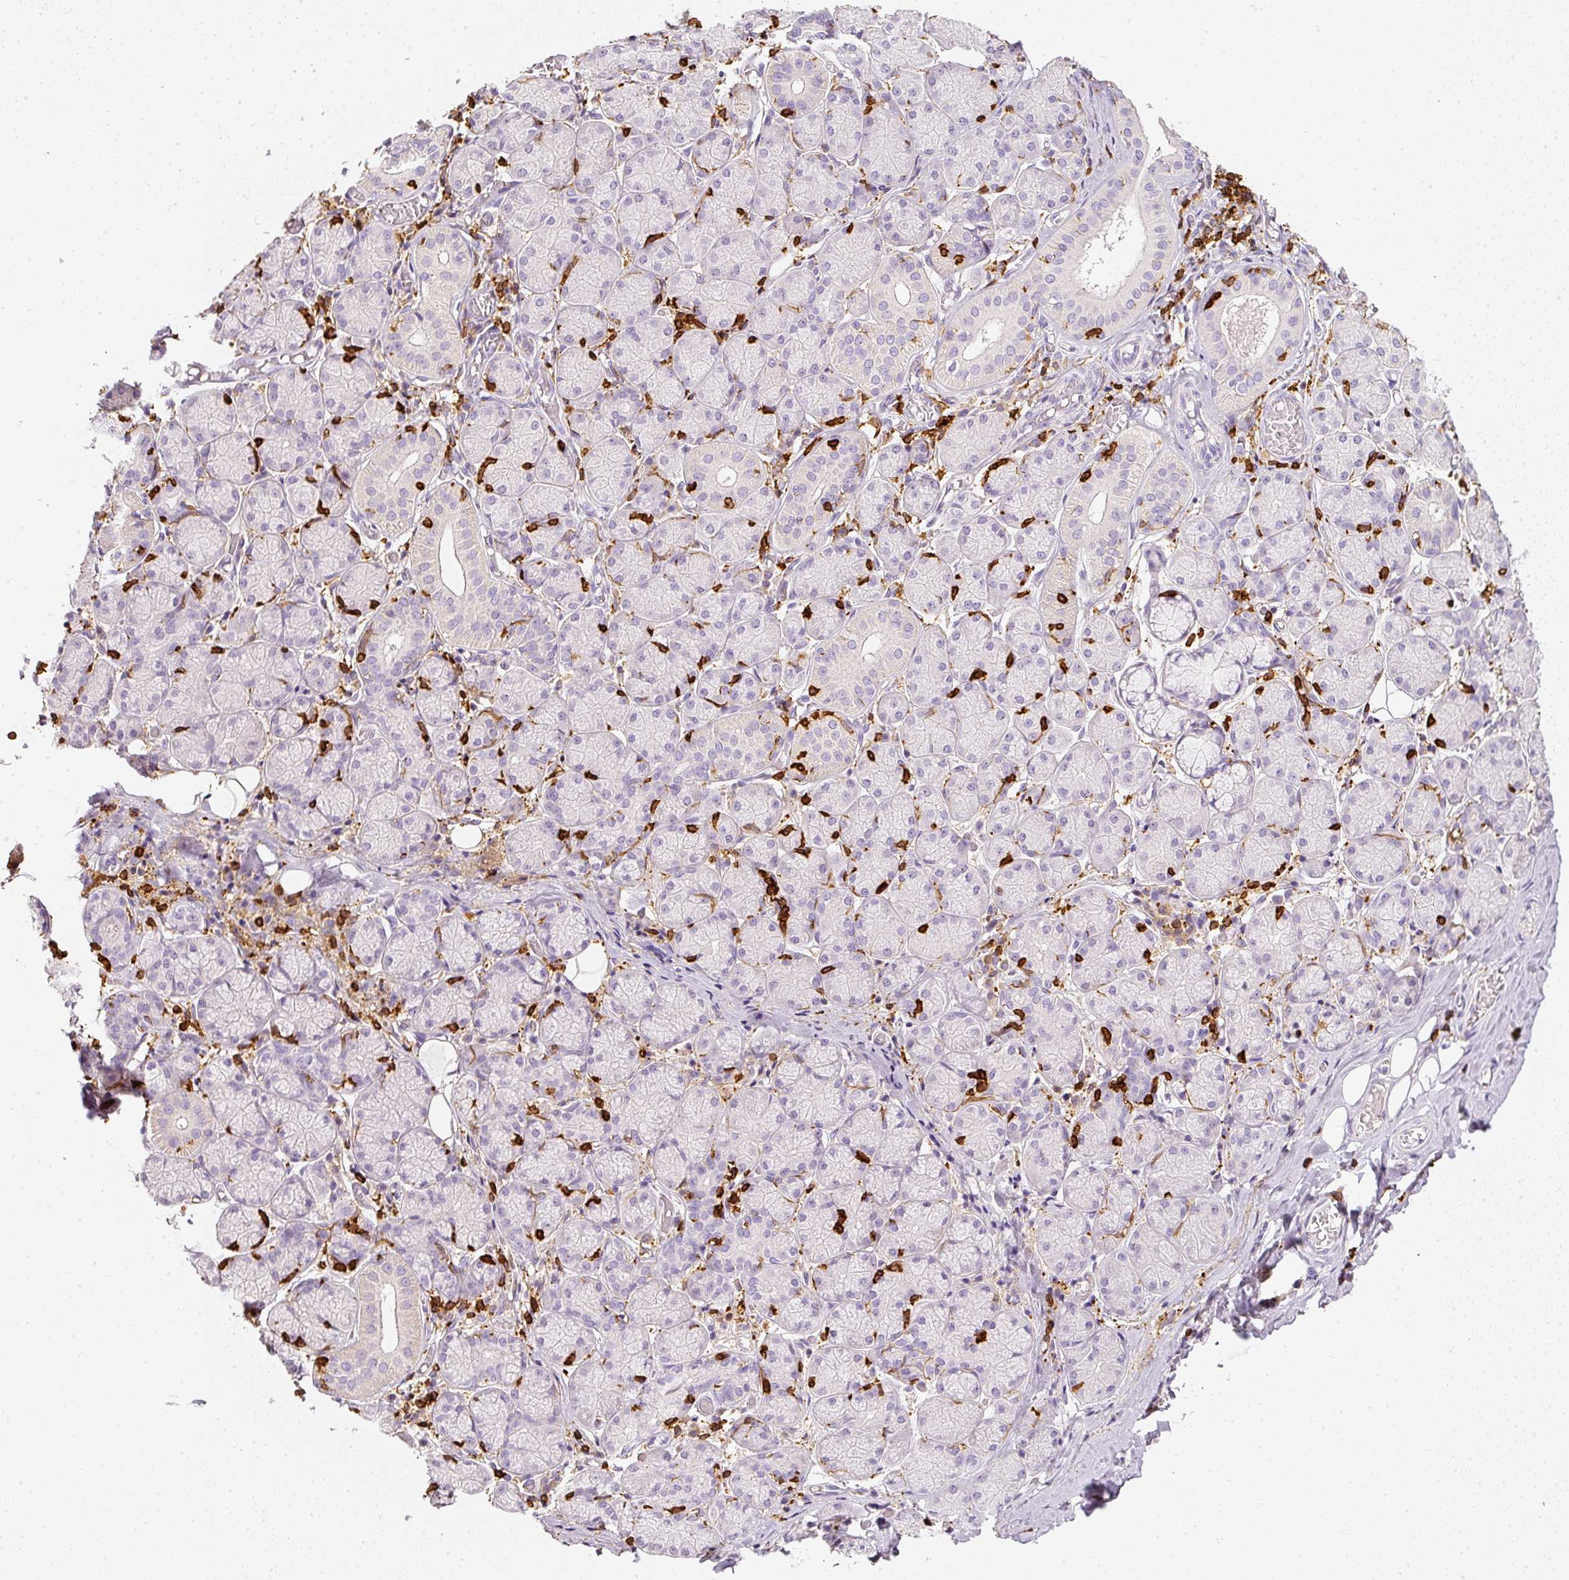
{"staining": {"intensity": "negative", "quantity": "none", "location": "none"}, "tissue": "adipose tissue", "cell_type": "Adipocytes", "image_type": "normal", "snomed": [{"axis": "morphology", "description": "Normal tissue, NOS"}, {"axis": "topography", "description": "Salivary gland"}, {"axis": "topography", "description": "Peripheral nerve tissue"}], "caption": "Immunohistochemistry (IHC) image of benign human adipose tissue stained for a protein (brown), which shows no expression in adipocytes.", "gene": "EVL", "patient": {"sex": "female", "age": 24}}